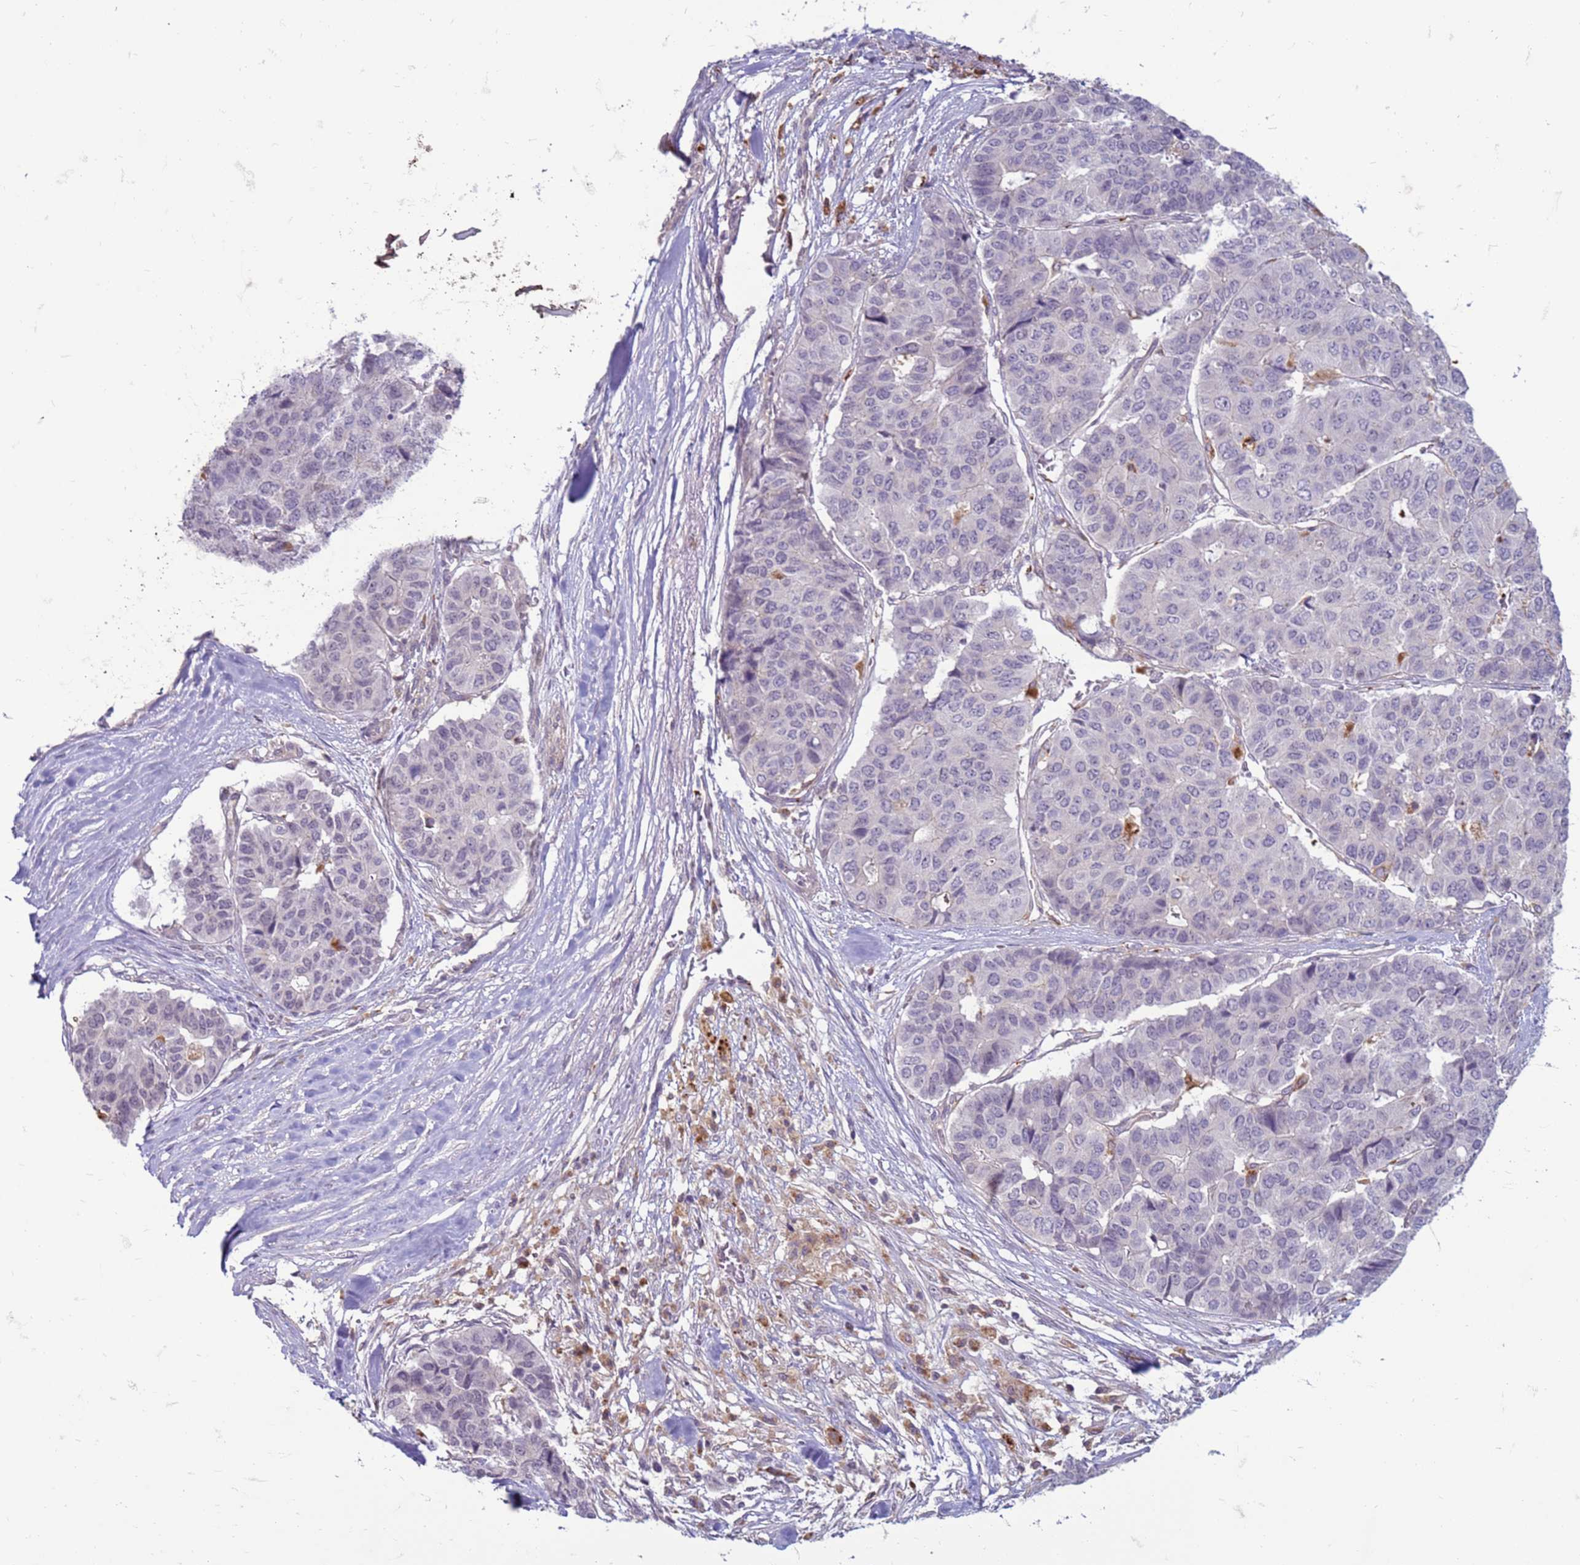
{"staining": {"intensity": "negative", "quantity": "none", "location": "none"}, "tissue": "pancreatic cancer", "cell_type": "Tumor cells", "image_type": "cancer", "snomed": [{"axis": "morphology", "description": "Adenocarcinoma, NOS"}, {"axis": "topography", "description": "Pancreas"}], "caption": "This is an immunohistochemistry image of adenocarcinoma (pancreatic). There is no staining in tumor cells.", "gene": "SLC15A3", "patient": {"sex": "male", "age": 50}}